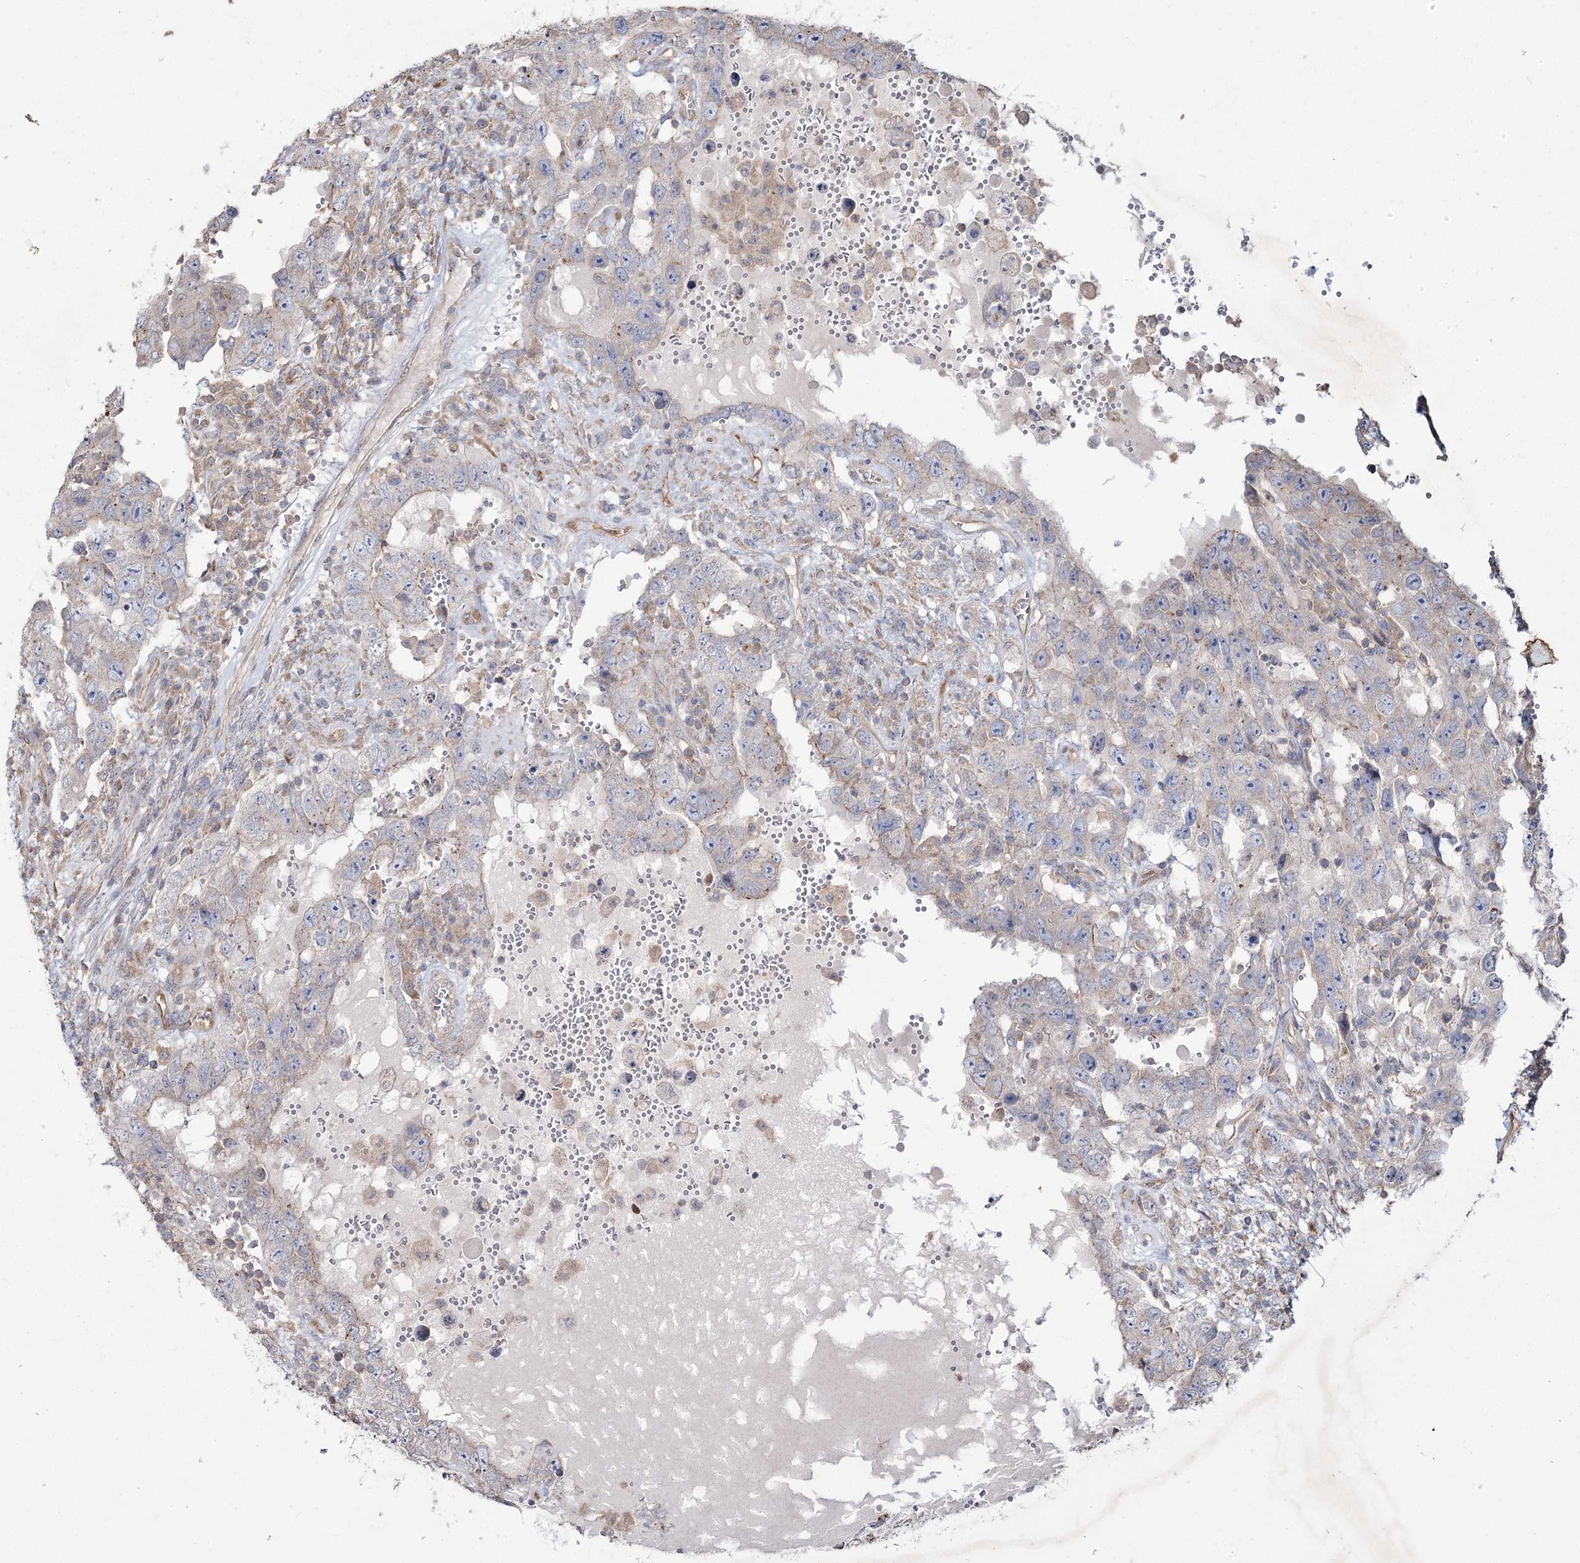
{"staining": {"intensity": "negative", "quantity": "none", "location": "none"}, "tissue": "testis cancer", "cell_type": "Tumor cells", "image_type": "cancer", "snomed": [{"axis": "morphology", "description": "Carcinoma, Embryonal, NOS"}, {"axis": "topography", "description": "Testis"}], "caption": "High magnification brightfield microscopy of embryonal carcinoma (testis) stained with DAB (3,3'-diaminobenzidine) (brown) and counterstained with hematoxylin (blue): tumor cells show no significant expression.", "gene": "SH3TC1", "patient": {"sex": "male", "age": 26}}